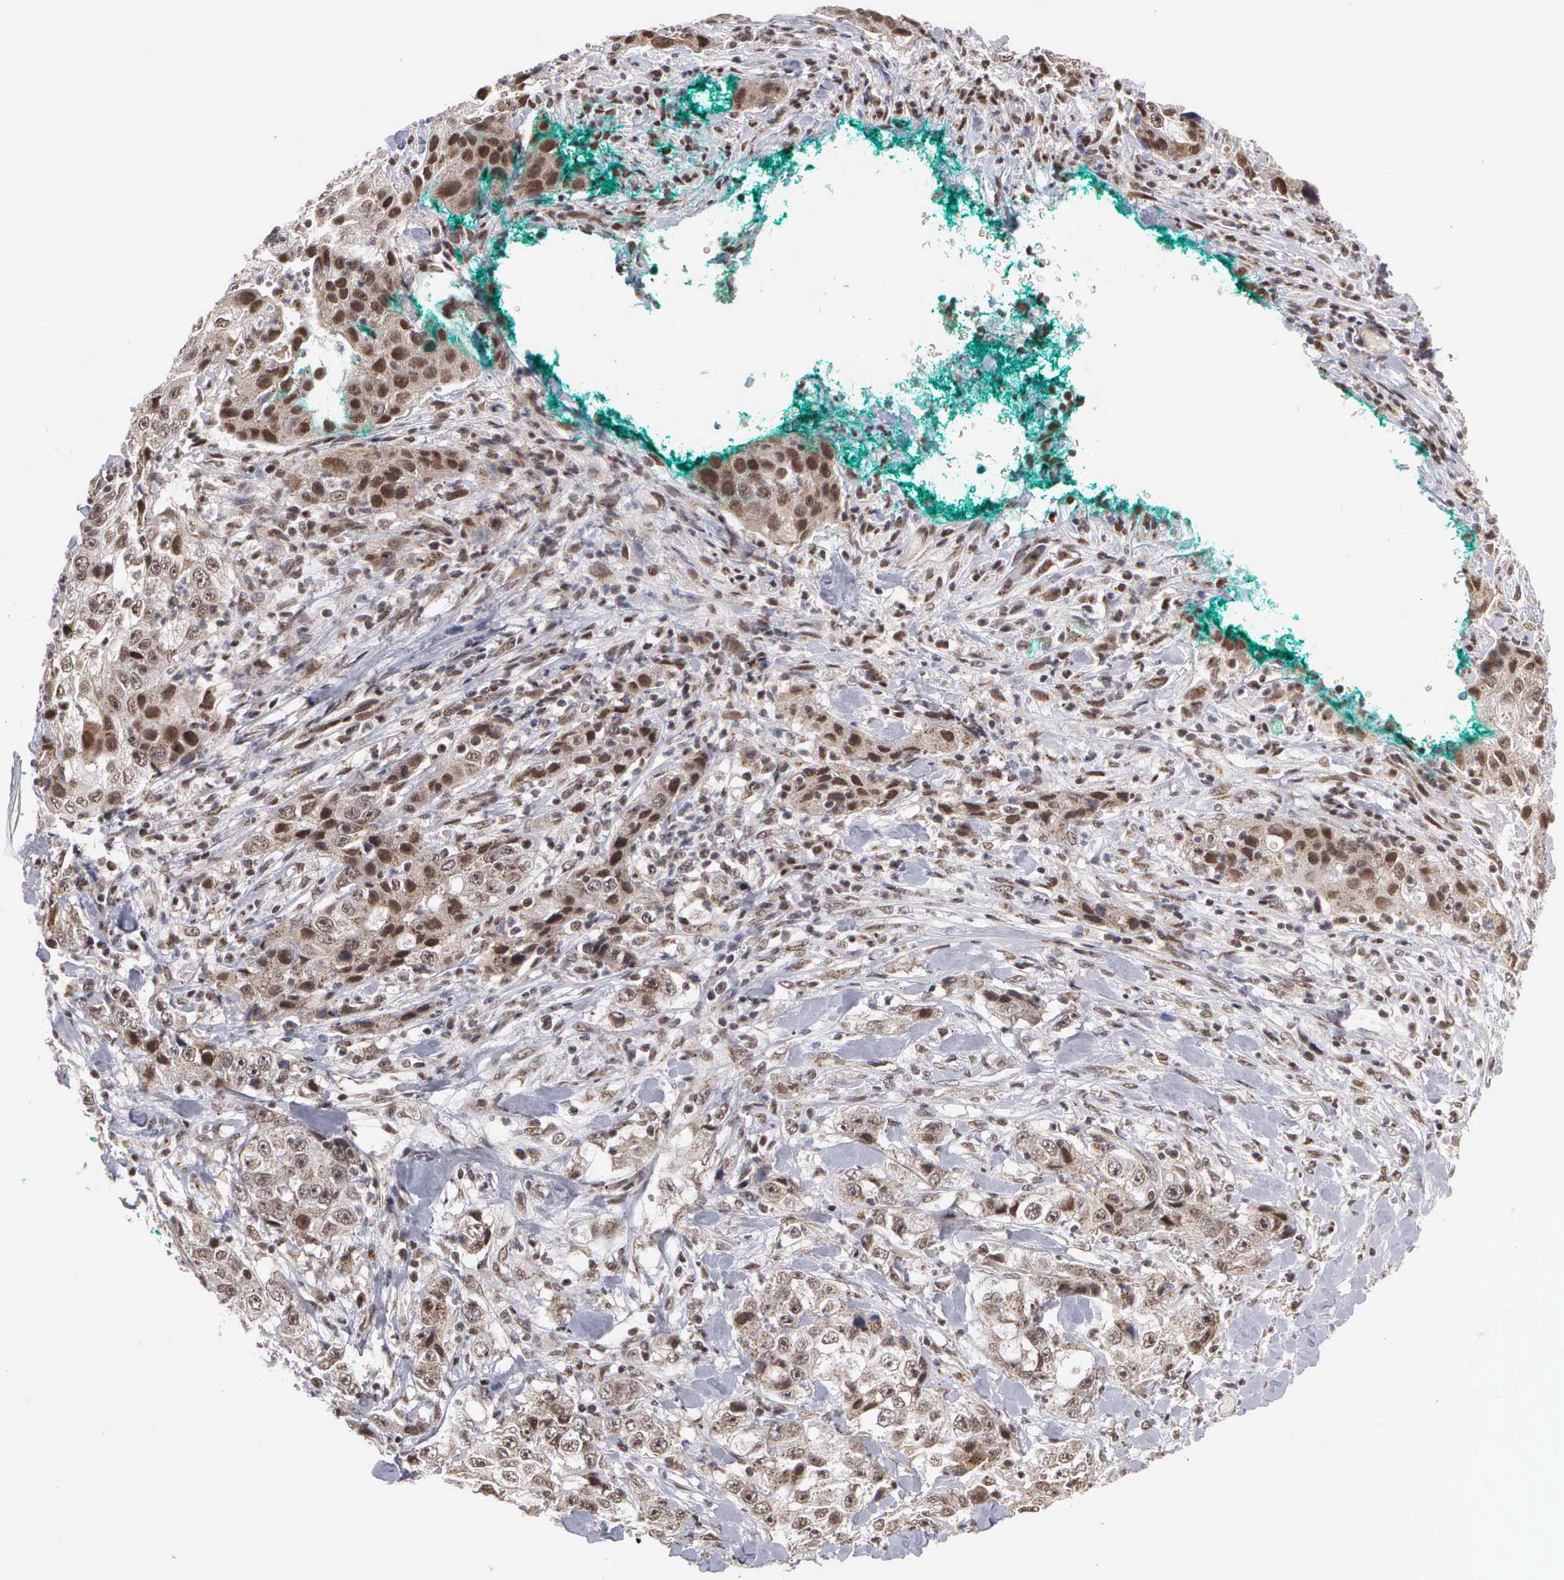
{"staining": {"intensity": "strong", "quantity": ">75%", "location": "cytoplasmic/membranous,nuclear"}, "tissue": "lung cancer", "cell_type": "Tumor cells", "image_type": "cancer", "snomed": [{"axis": "morphology", "description": "Squamous cell carcinoma, NOS"}, {"axis": "topography", "description": "Lung"}], "caption": "Lung squamous cell carcinoma stained with DAB (3,3'-diaminobenzidine) immunohistochemistry reveals high levels of strong cytoplasmic/membranous and nuclear expression in about >75% of tumor cells.", "gene": "GTF2A1", "patient": {"sex": "male", "age": 64}}